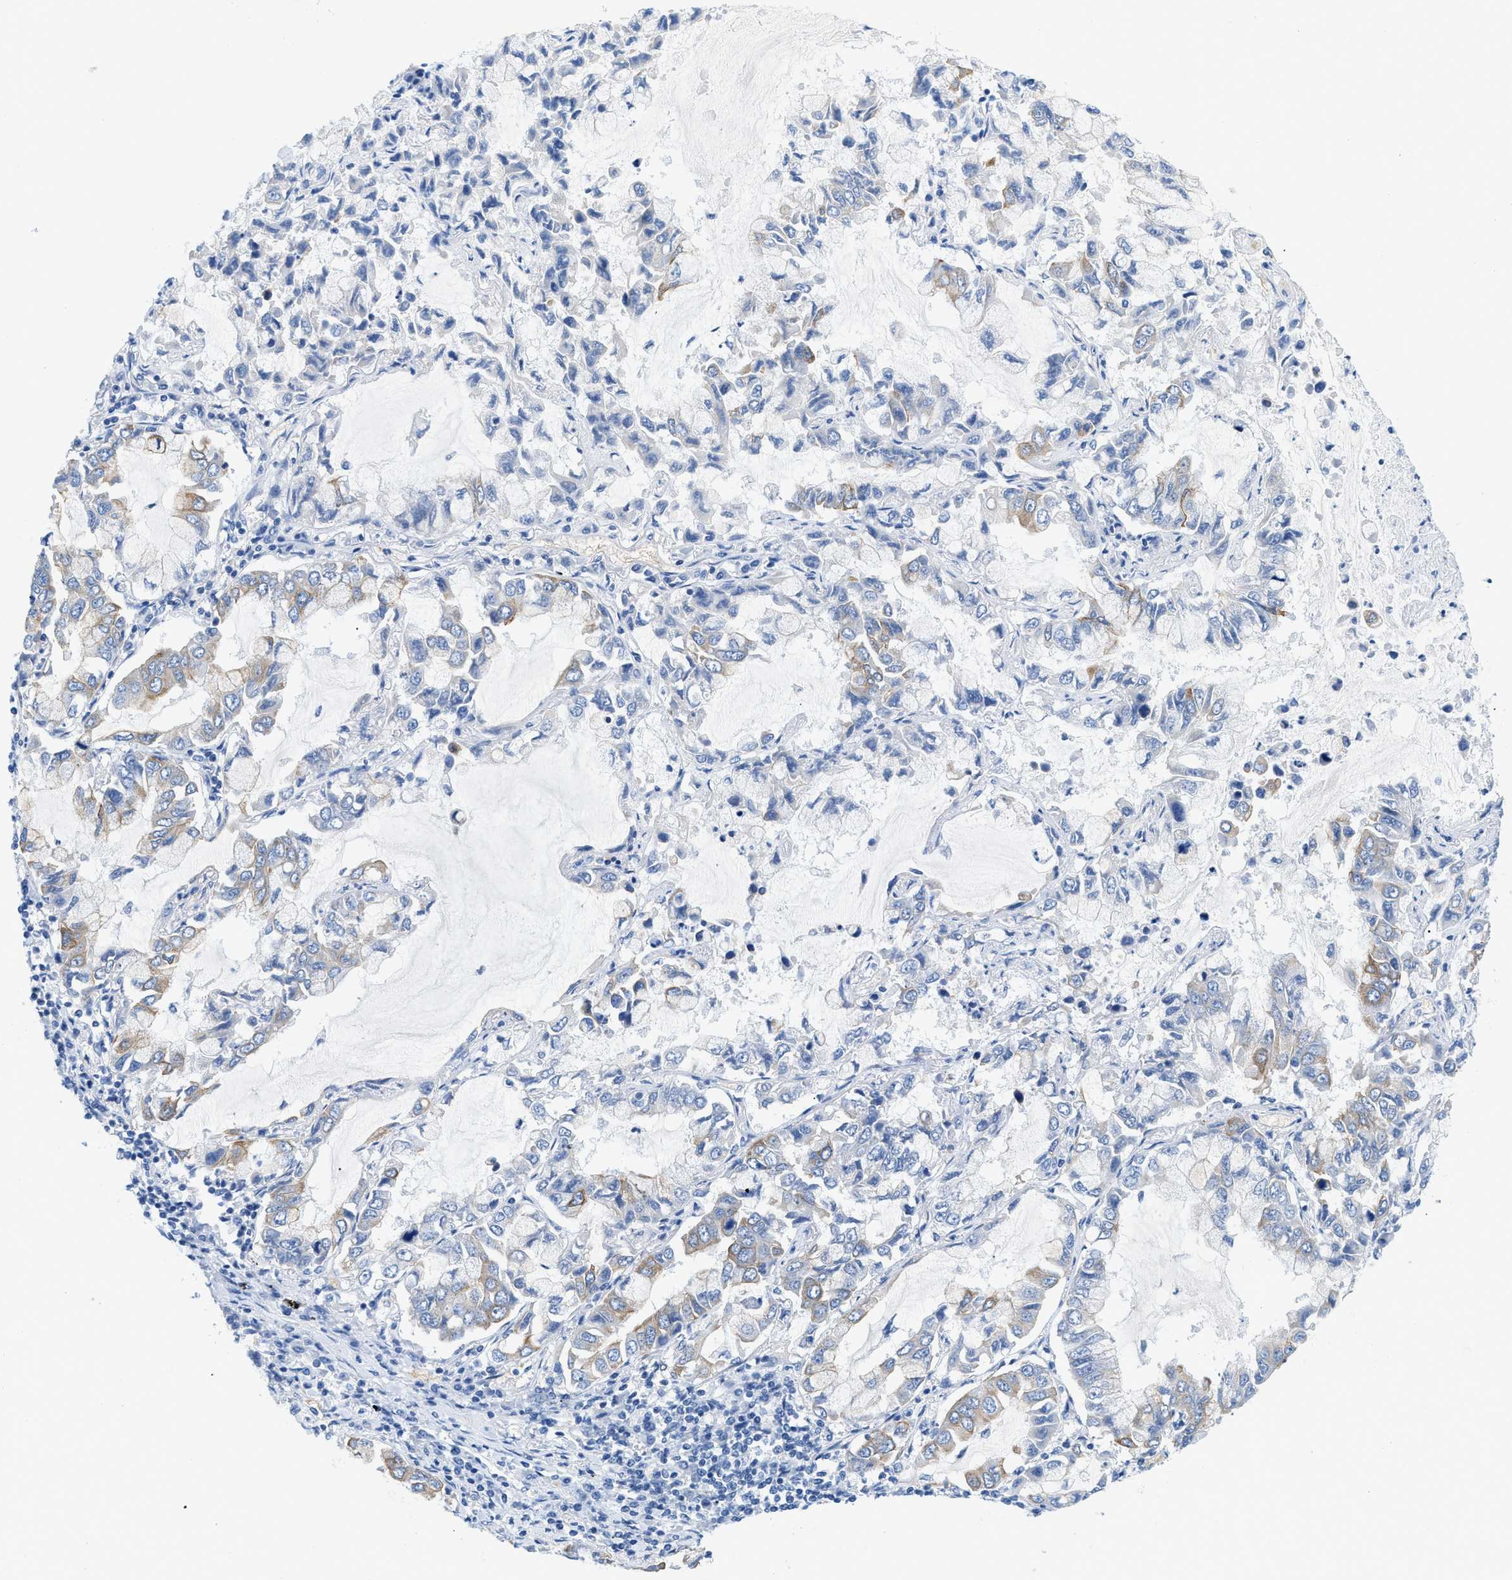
{"staining": {"intensity": "weak", "quantity": "25%-75%", "location": "cytoplasmic/membranous"}, "tissue": "lung cancer", "cell_type": "Tumor cells", "image_type": "cancer", "snomed": [{"axis": "morphology", "description": "Adenocarcinoma, NOS"}, {"axis": "topography", "description": "Lung"}], "caption": "Protein expression analysis of lung cancer displays weak cytoplasmic/membranous staining in approximately 25%-75% of tumor cells. (brown staining indicates protein expression, while blue staining denotes nuclei).", "gene": "BPGM", "patient": {"sex": "male", "age": 64}}